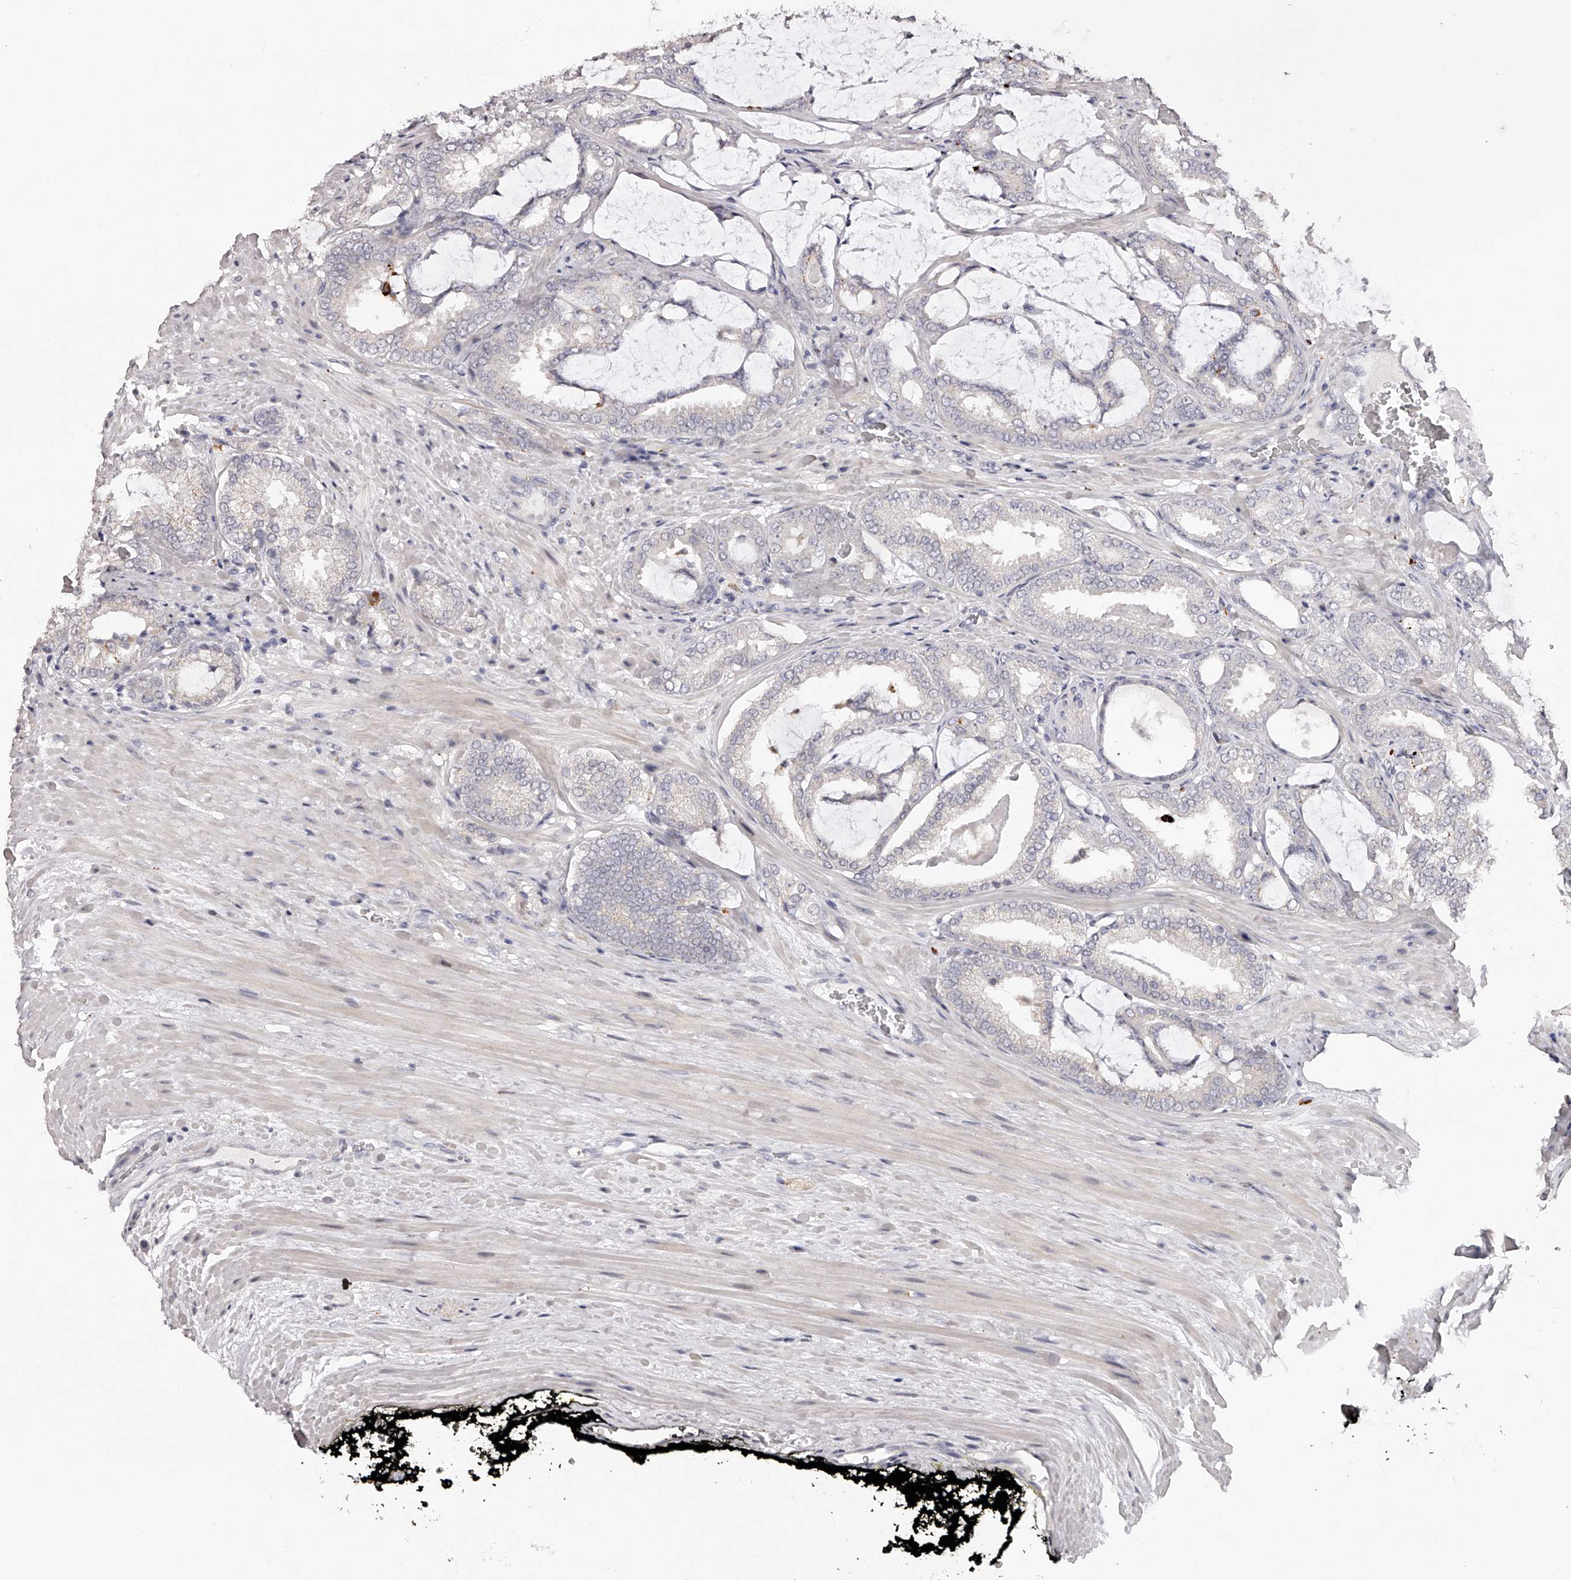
{"staining": {"intensity": "negative", "quantity": "none", "location": "none"}, "tissue": "prostate cancer", "cell_type": "Tumor cells", "image_type": "cancer", "snomed": [{"axis": "morphology", "description": "Adenocarcinoma, Low grade"}, {"axis": "topography", "description": "Prostate"}], "caption": "Human prostate cancer stained for a protein using IHC shows no staining in tumor cells.", "gene": "SLC35D3", "patient": {"sex": "male", "age": 71}}